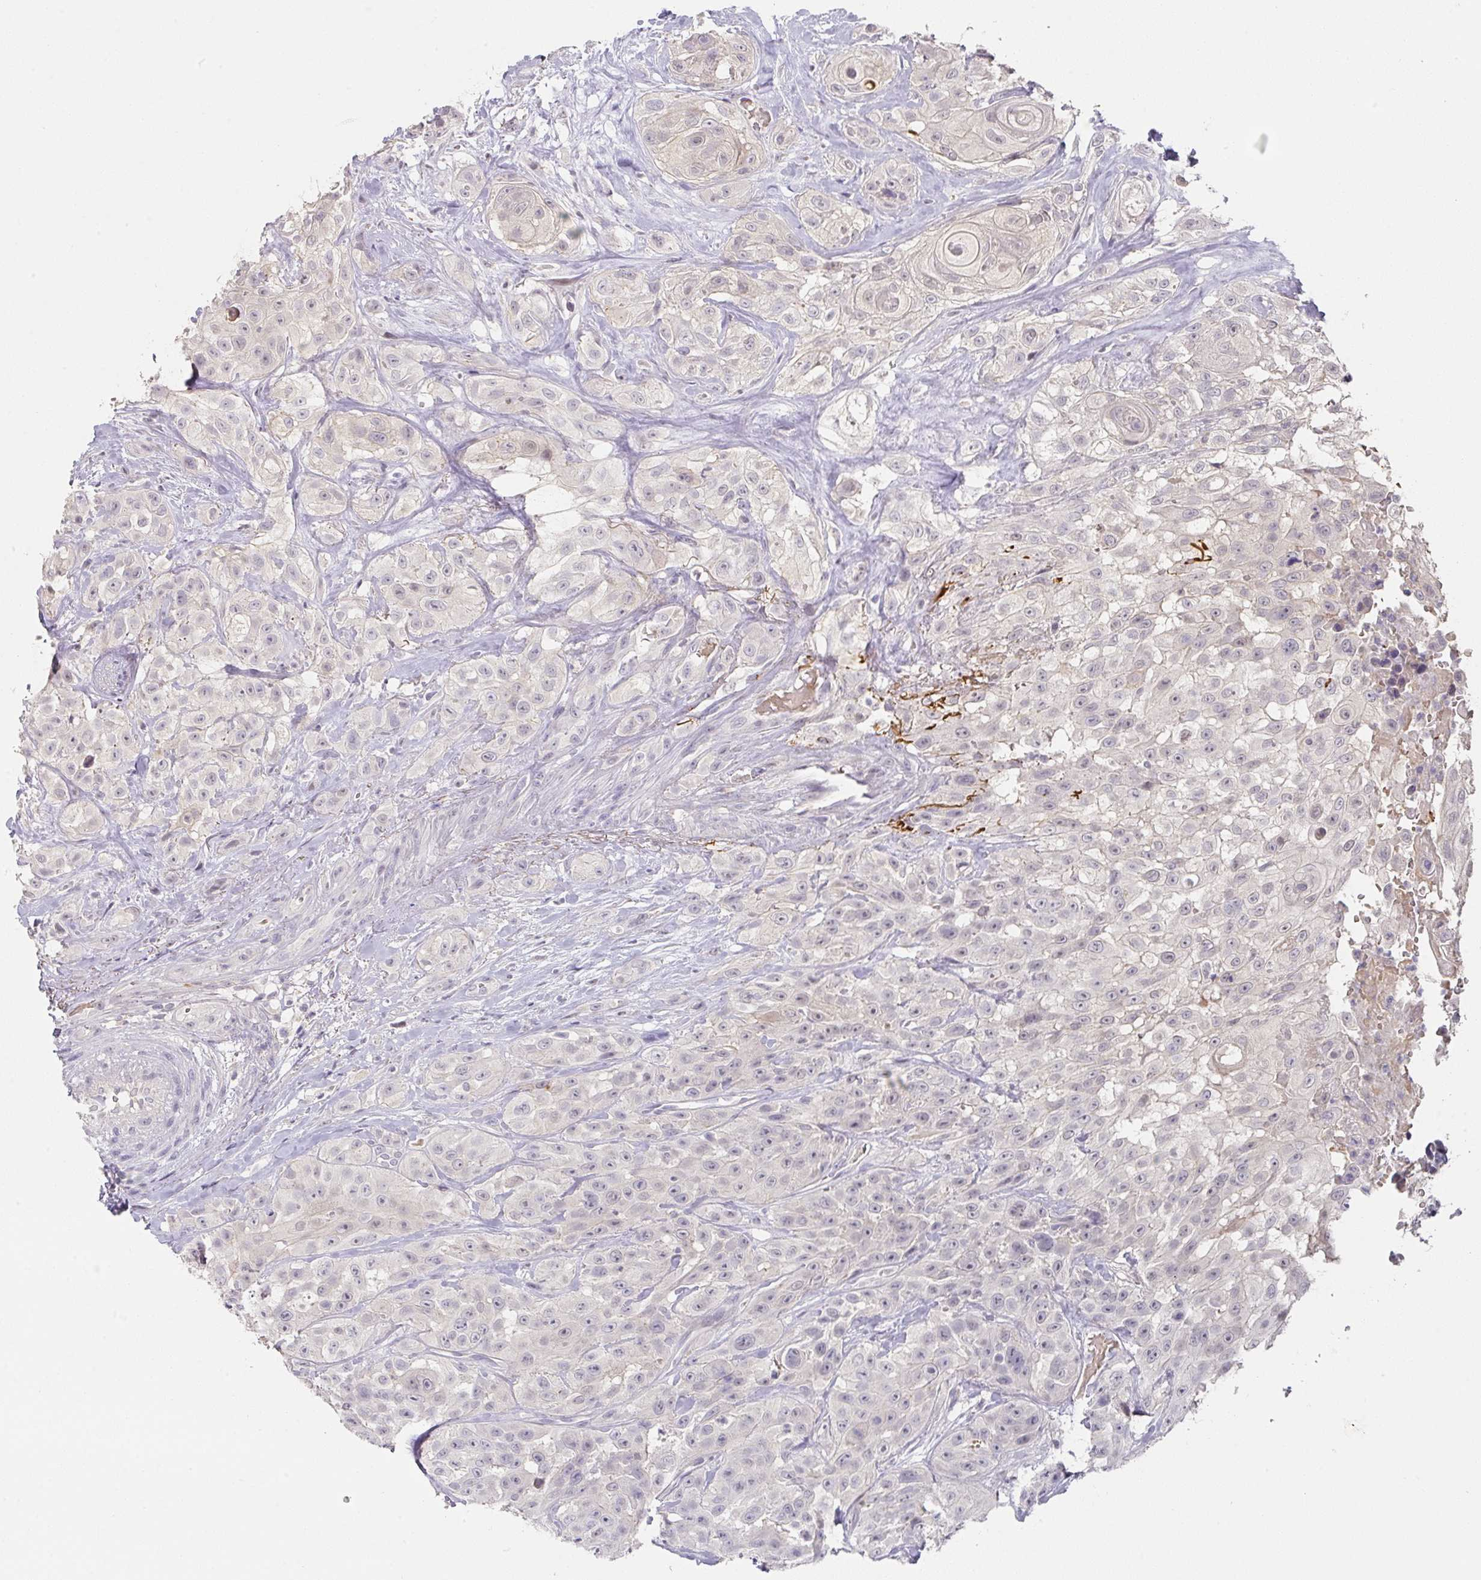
{"staining": {"intensity": "negative", "quantity": "none", "location": "none"}, "tissue": "head and neck cancer", "cell_type": "Tumor cells", "image_type": "cancer", "snomed": [{"axis": "morphology", "description": "Squamous cell carcinoma, NOS"}, {"axis": "topography", "description": "Head-Neck"}], "caption": "Tumor cells show no significant staining in squamous cell carcinoma (head and neck).", "gene": "FOXN4", "patient": {"sex": "male", "age": 83}}